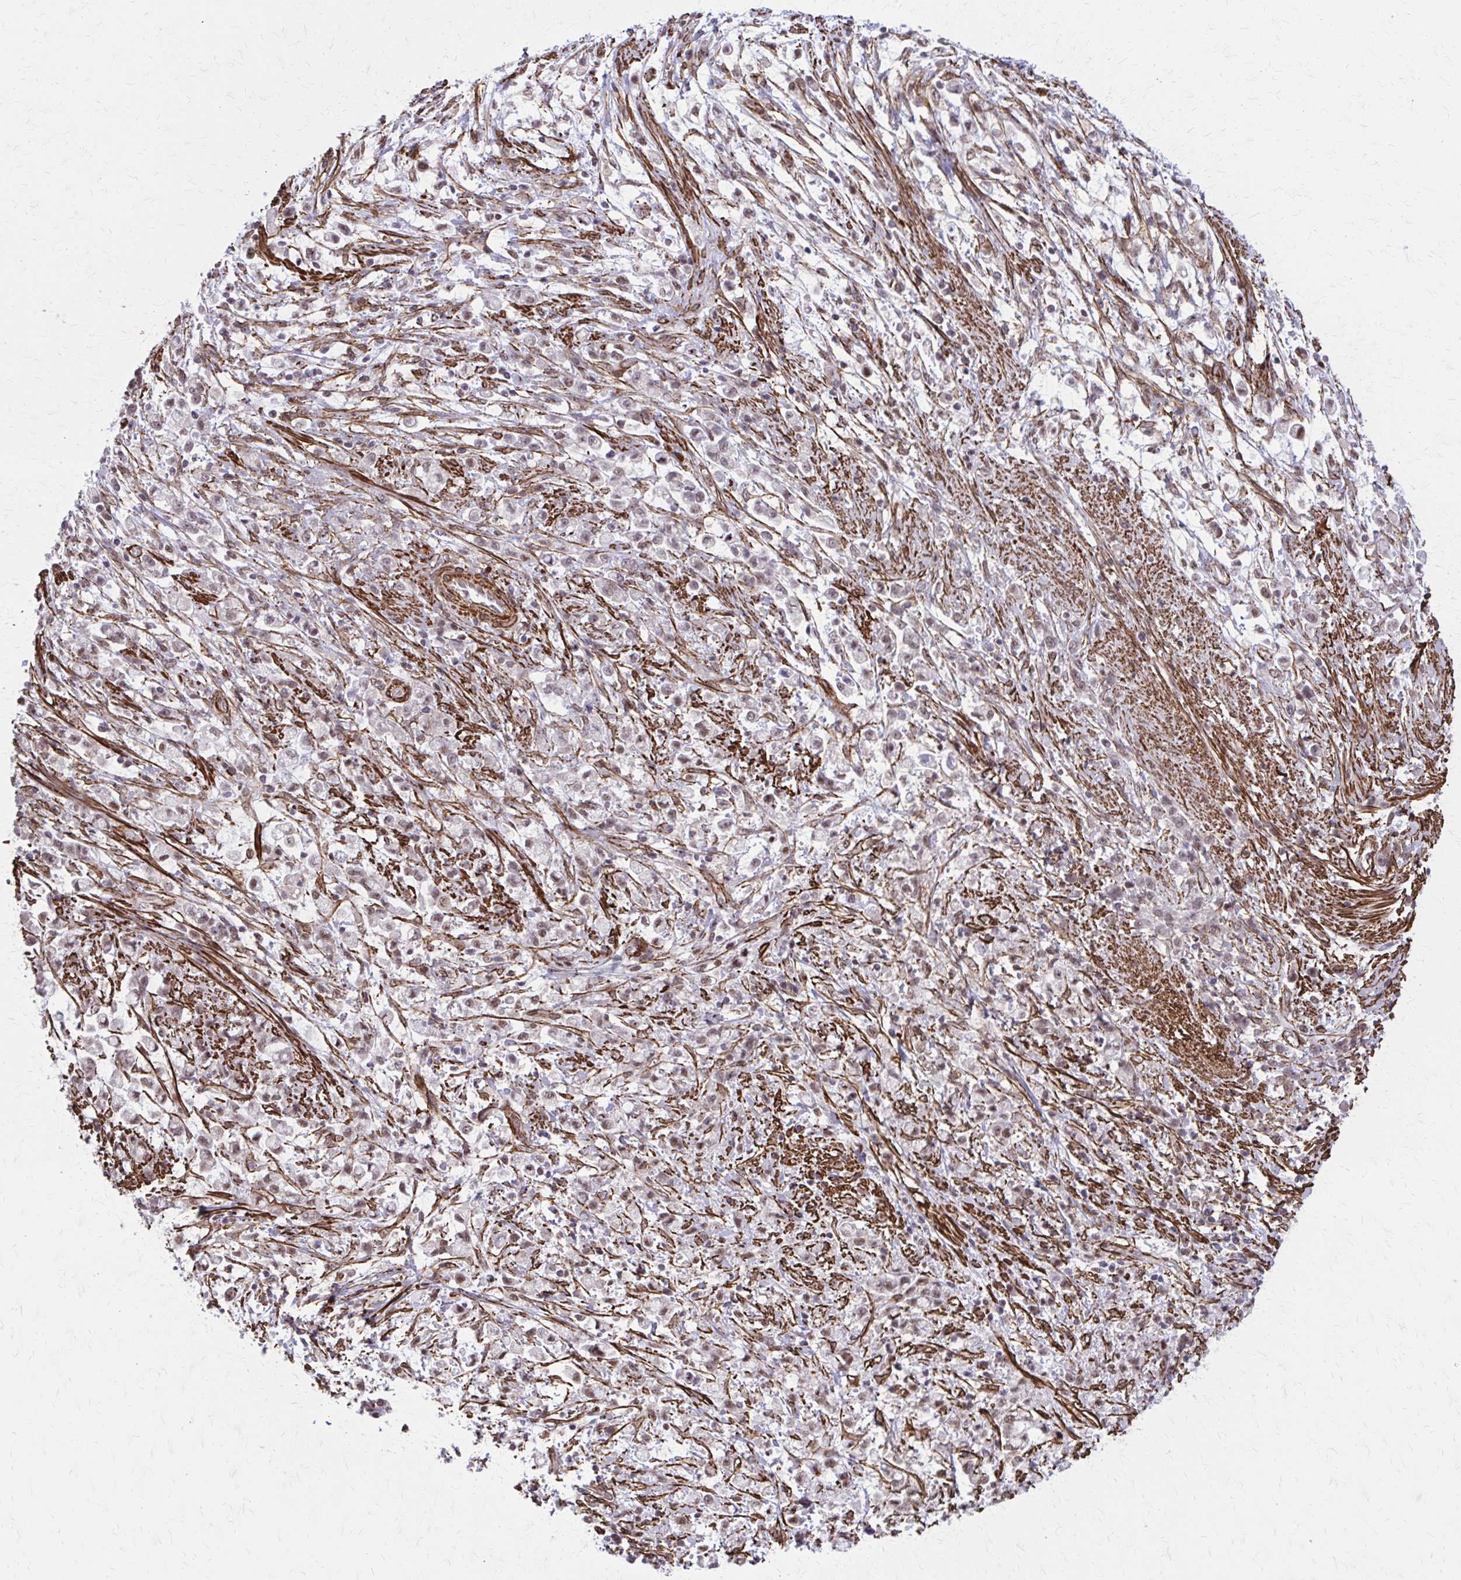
{"staining": {"intensity": "weak", "quantity": "25%-75%", "location": "nuclear"}, "tissue": "stomach cancer", "cell_type": "Tumor cells", "image_type": "cancer", "snomed": [{"axis": "morphology", "description": "Adenocarcinoma, NOS"}, {"axis": "topography", "description": "Stomach"}], "caption": "Immunohistochemistry (DAB) staining of stomach cancer demonstrates weak nuclear protein staining in approximately 25%-75% of tumor cells.", "gene": "NRBF2", "patient": {"sex": "female", "age": 60}}